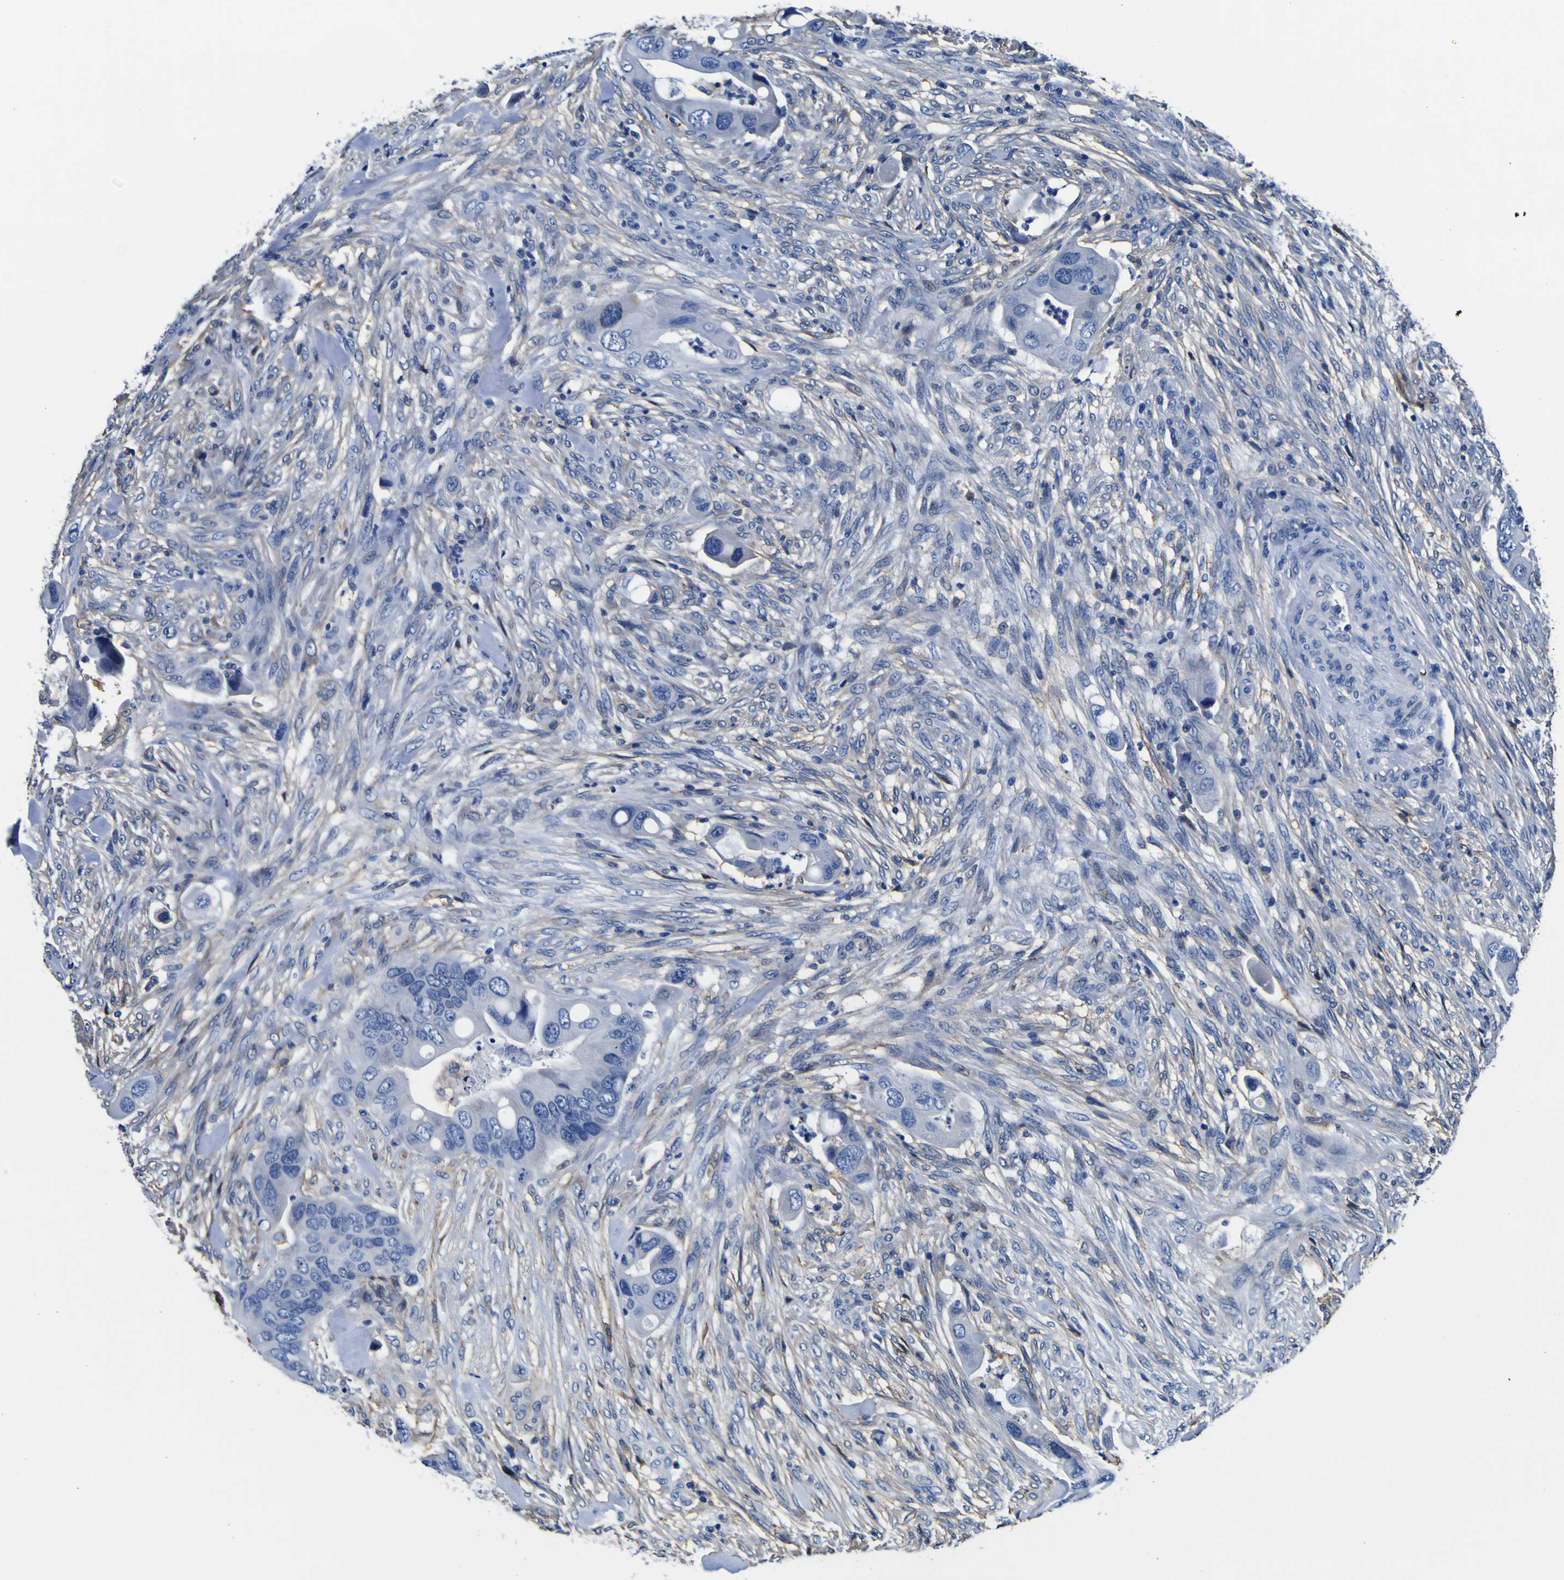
{"staining": {"intensity": "negative", "quantity": "none", "location": "none"}, "tissue": "colorectal cancer", "cell_type": "Tumor cells", "image_type": "cancer", "snomed": [{"axis": "morphology", "description": "Adenocarcinoma, NOS"}, {"axis": "topography", "description": "Rectum"}], "caption": "This is a image of IHC staining of colorectal cancer (adenocarcinoma), which shows no expression in tumor cells.", "gene": "PXDN", "patient": {"sex": "female", "age": 57}}